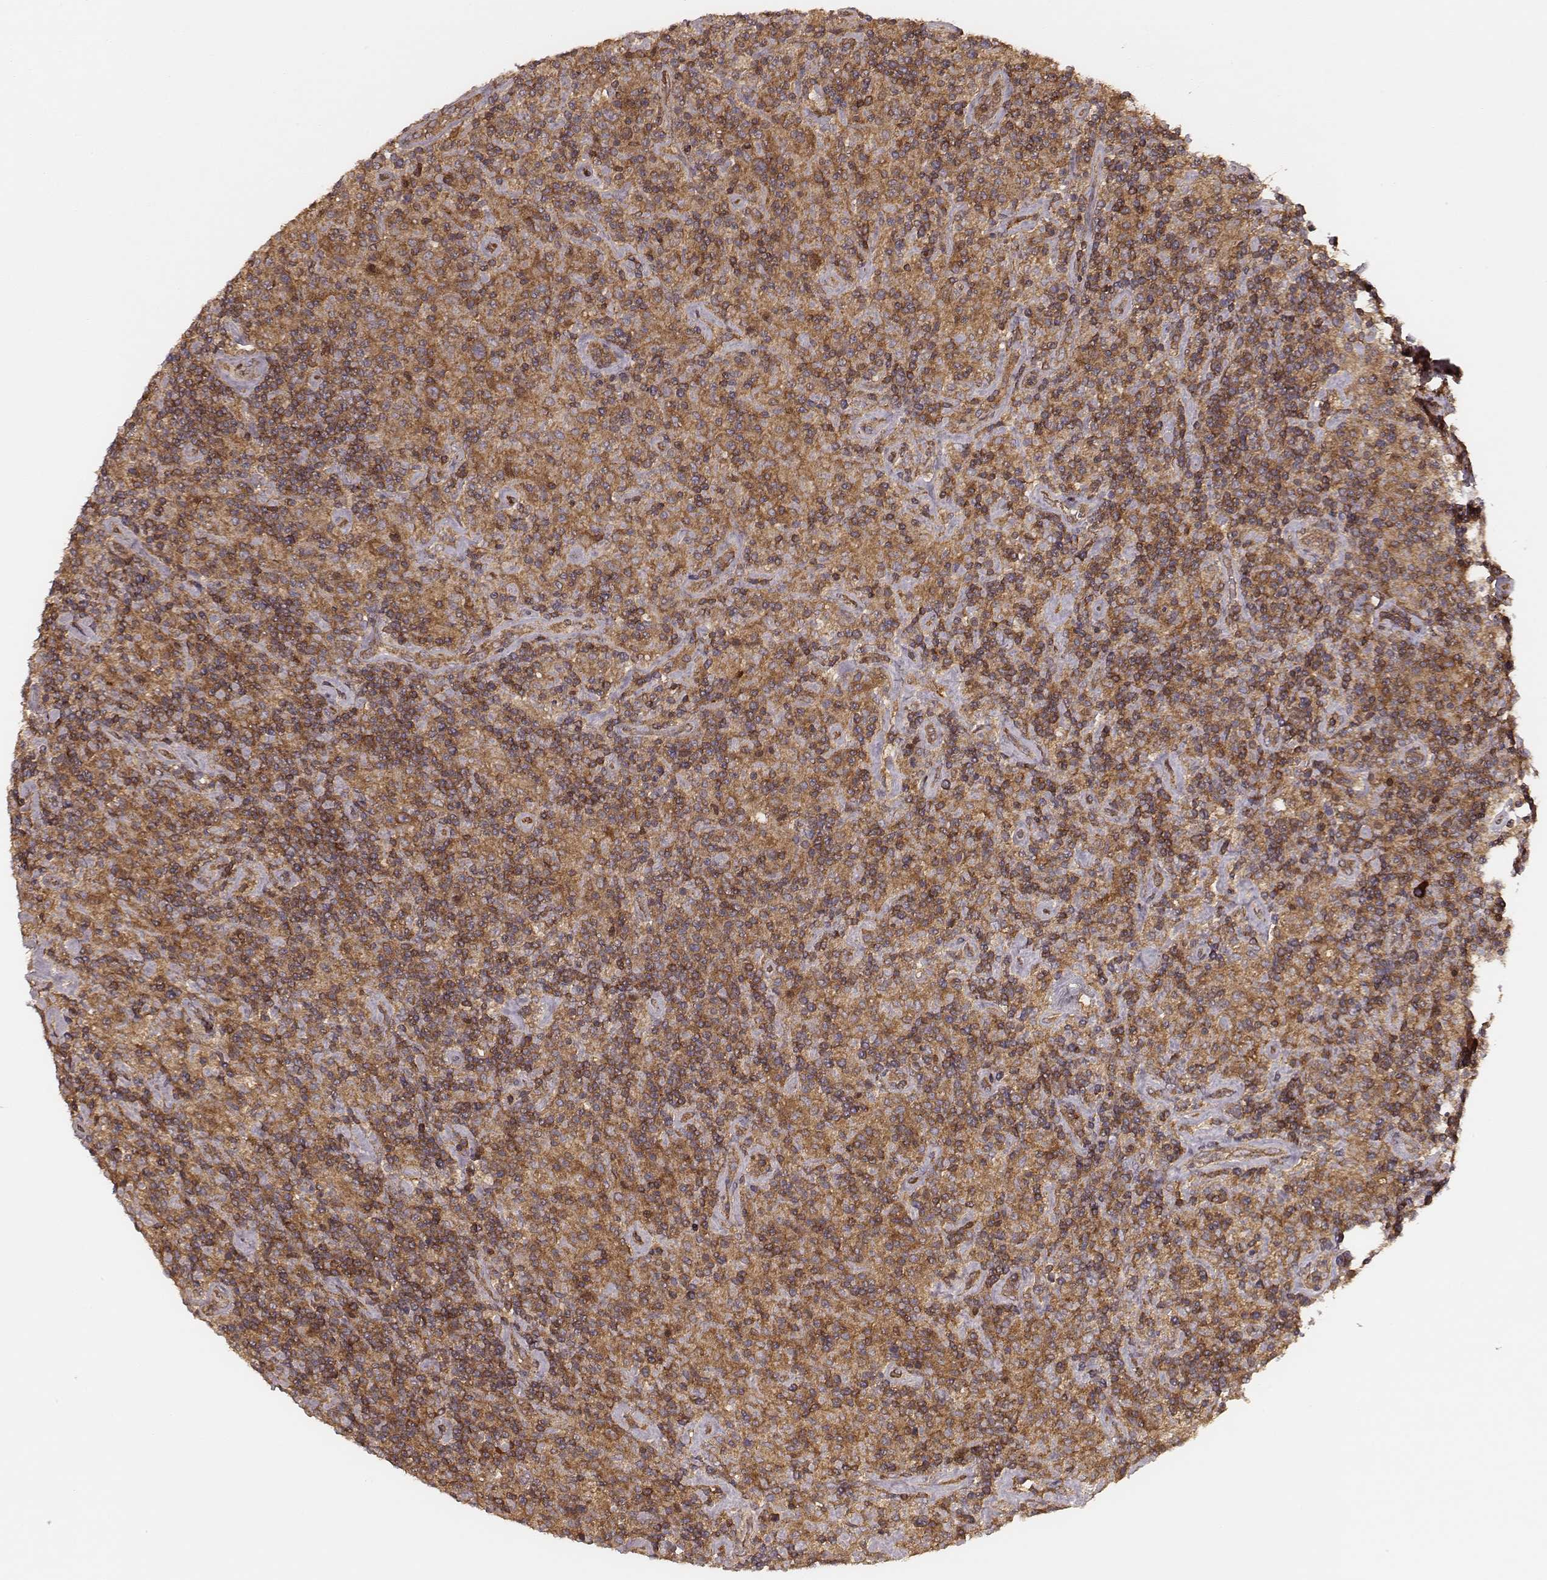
{"staining": {"intensity": "moderate", "quantity": ">75%", "location": "cytoplasmic/membranous"}, "tissue": "lymphoma", "cell_type": "Tumor cells", "image_type": "cancer", "snomed": [{"axis": "morphology", "description": "Hodgkin's disease, NOS"}, {"axis": "topography", "description": "Lymph node"}], "caption": "A micrograph of human lymphoma stained for a protein displays moderate cytoplasmic/membranous brown staining in tumor cells. (Brightfield microscopy of DAB IHC at high magnification).", "gene": "CARS1", "patient": {"sex": "male", "age": 70}}